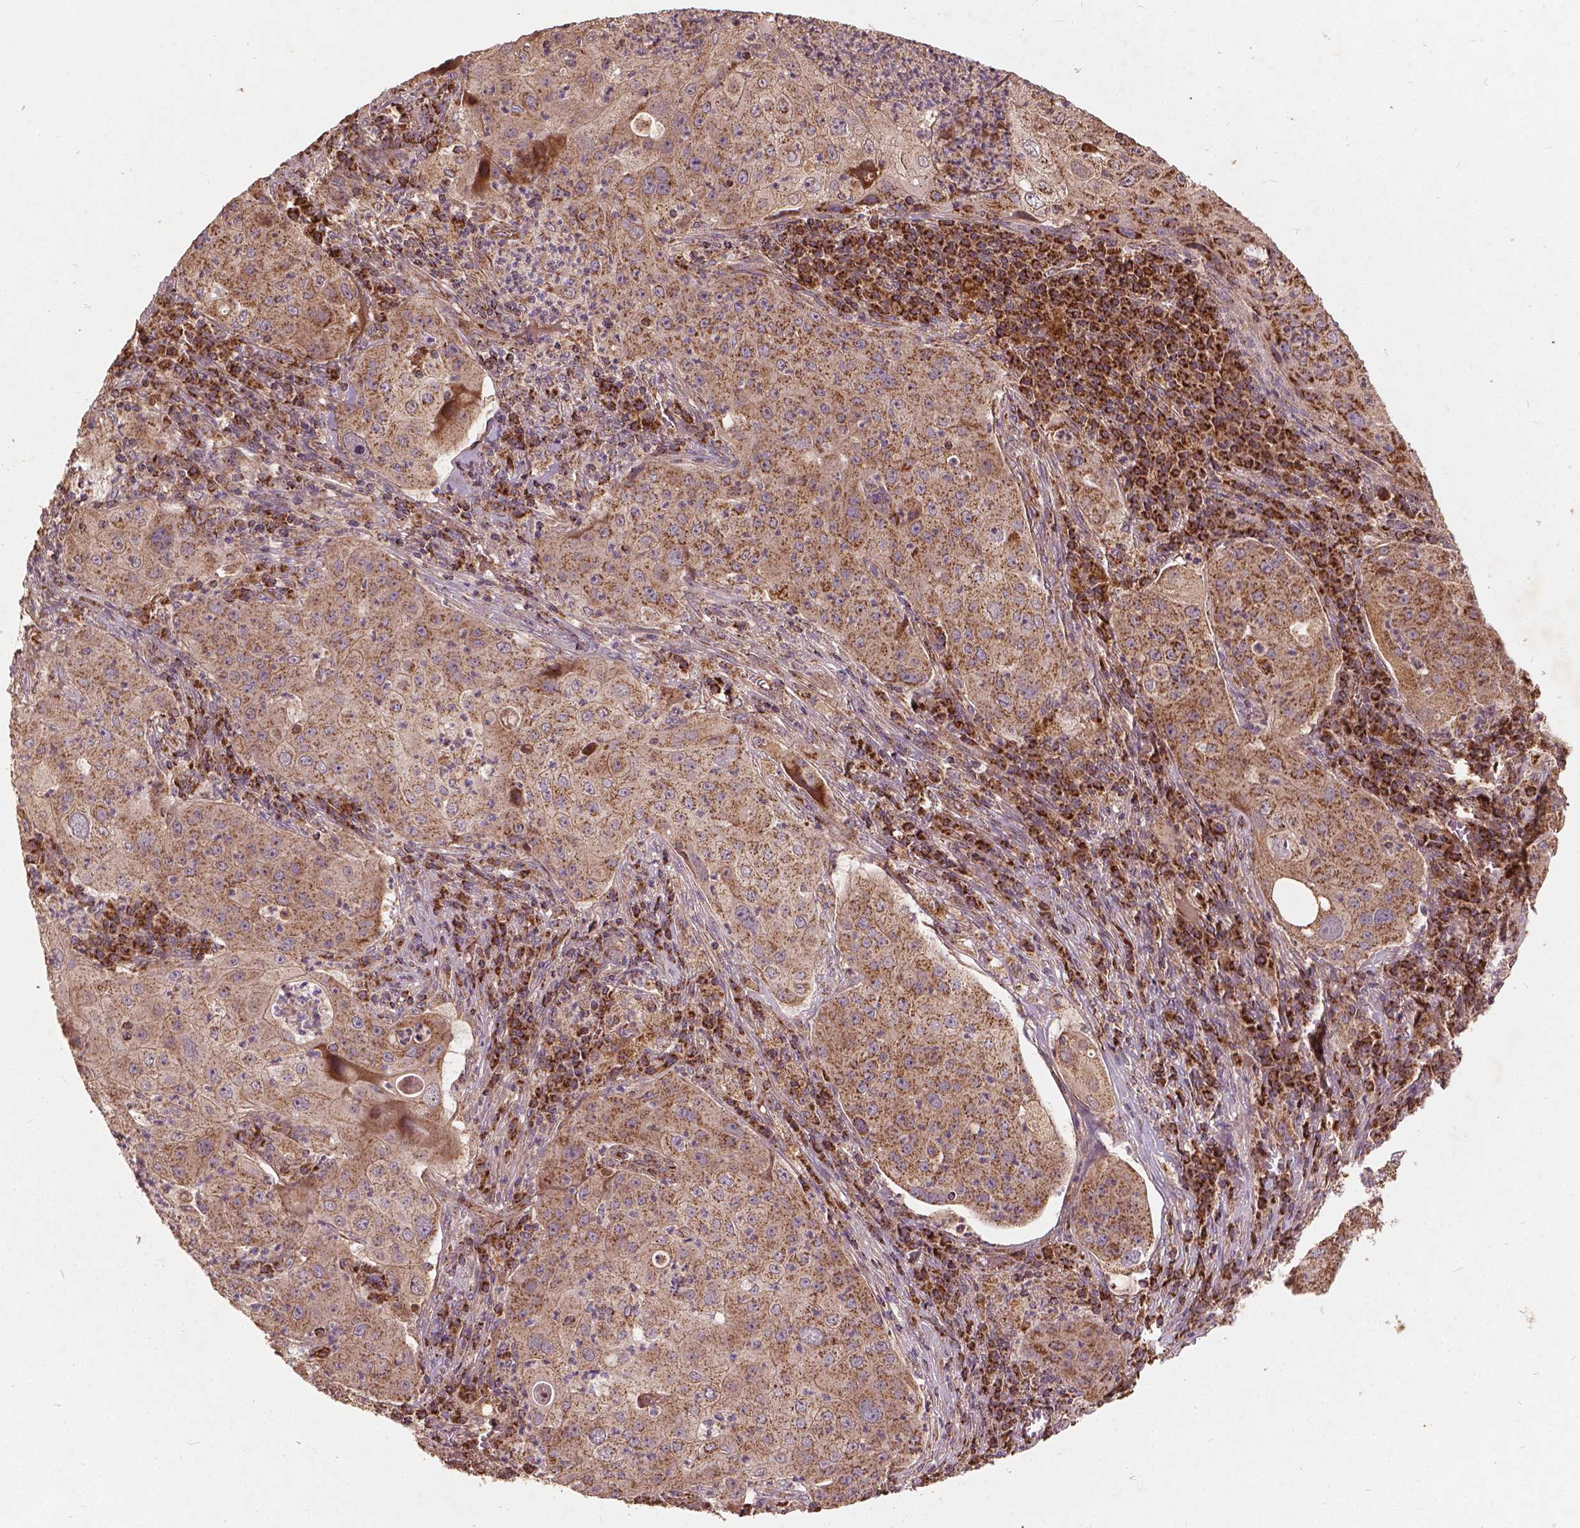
{"staining": {"intensity": "moderate", "quantity": ">75%", "location": "cytoplasmic/membranous"}, "tissue": "lung cancer", "cell_type": "Tumor cells", "image_type": "cancer", "snomed": [{"axis": "morphology", "description": "Squamous cell carcinoma, NOS"}, {"axis": "topography", "description": "Lung"}], "caption": "Immunohistochemical staining of human lung cancer (squamous cell carcinoma) shows moderate cytoplasmic/membranous protein staining in about >75% of tumor cells. The staining was performed using DAB (3,3'-diaminobenzidine), with brown indicating positive protein expression. Nuclei are stained blue with hematoxylin.", "gene": "UBXN2A", "patient": {"sex": "female", "age": 59}}